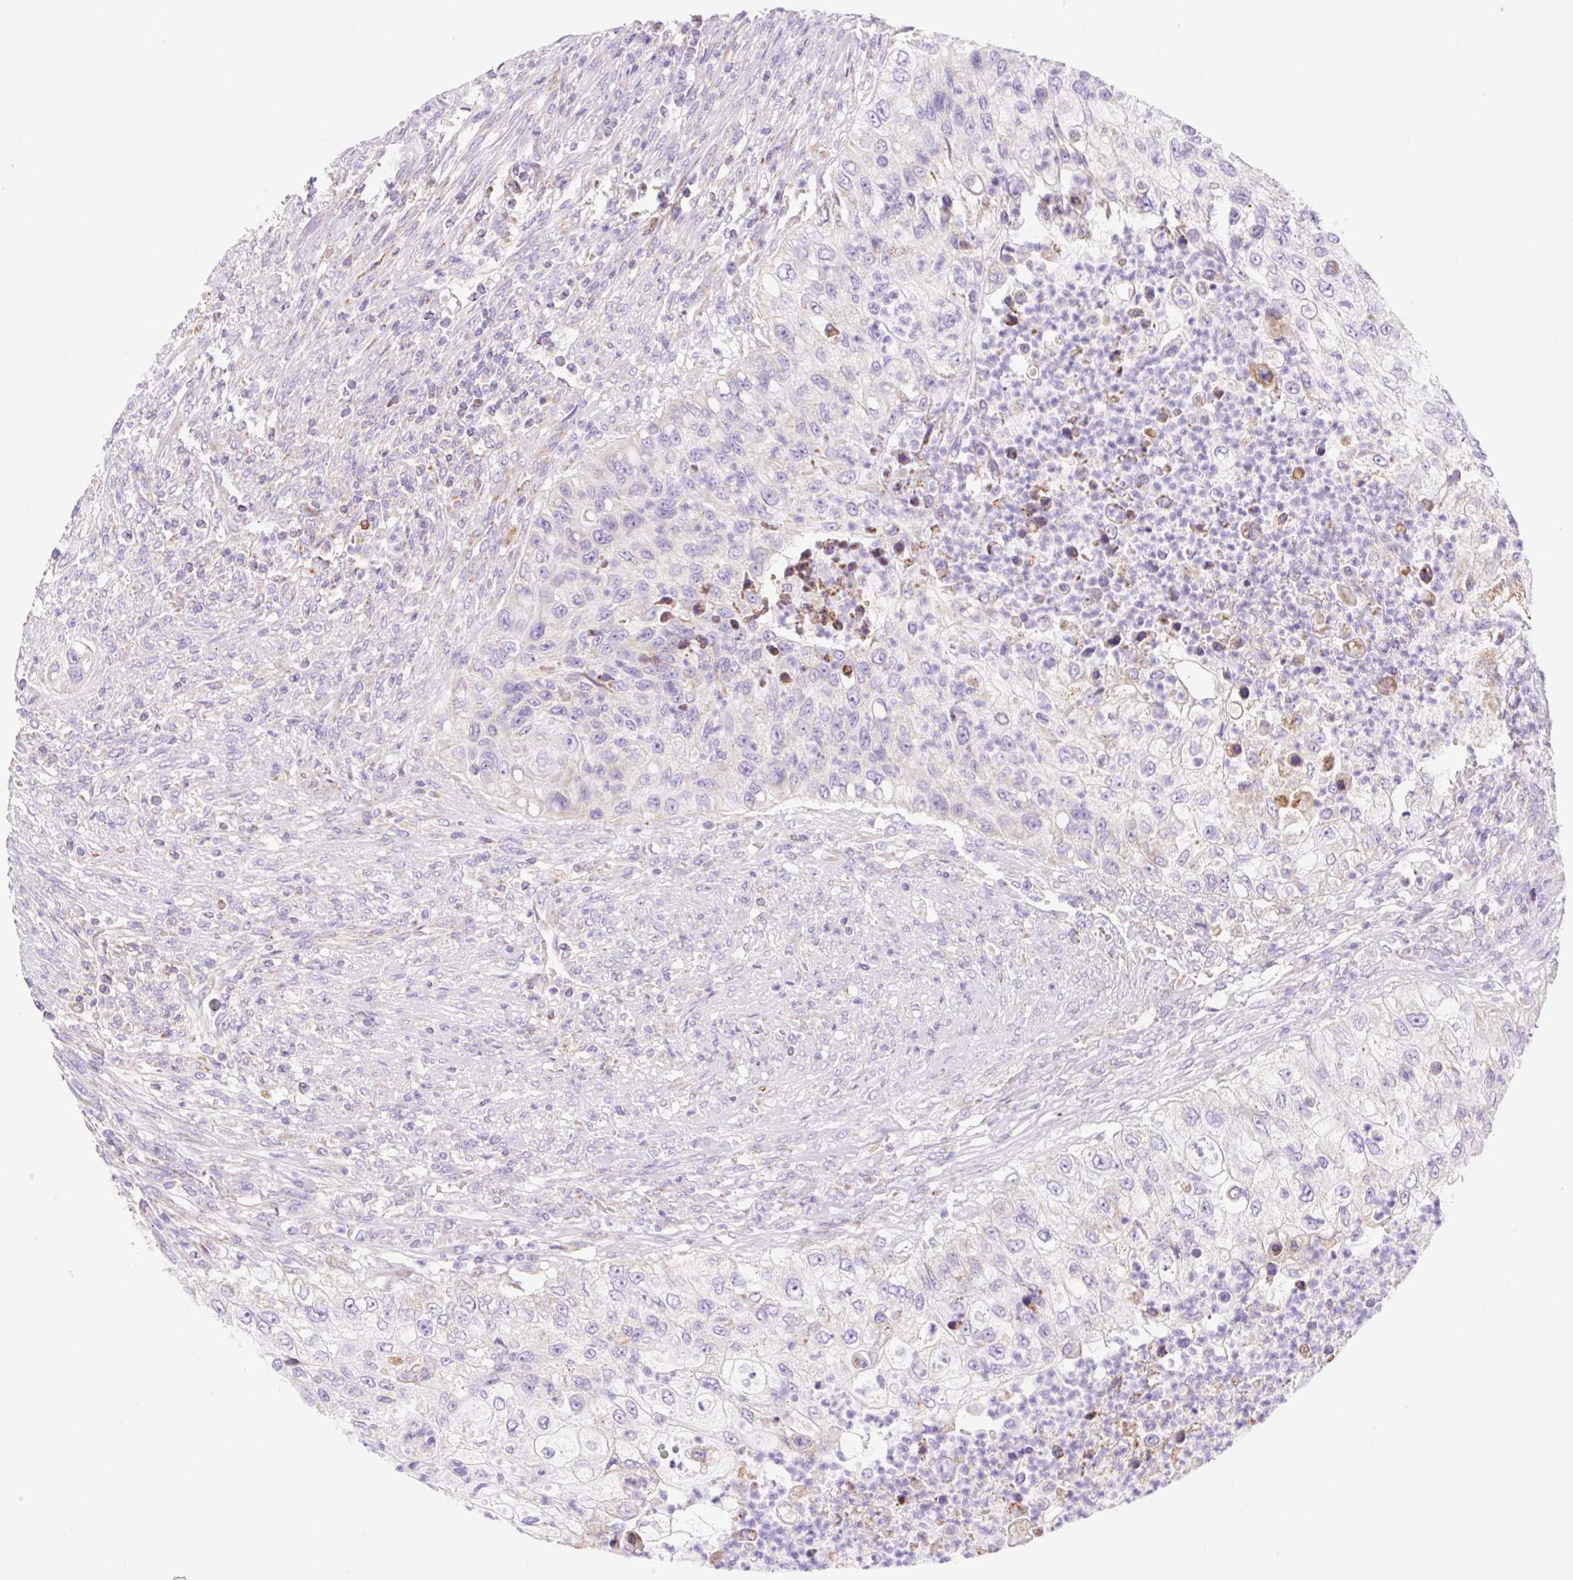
{"staining": {"intensity": "moderate", "quantity": "<25%", "location": "cytoplasmic/membranous"}, "tissue": "urothelial cancer", "cell_type": "Tumor cells", "image_type": "cancer", "snomed": [{"axis": "morphology", "description": "Urothelial carcinoma, High grade"}, {"axis": "topography", "description": "Urinary bladder"}], "caption": "A brown stain highlights moderate cytoplasmic/membranous positivity of a protein in human urothelial cancer tumor cells. (IHC, brightfield microscopy, high magnification).", "gene": "ETNK2", "patient": {"sex": "female", "age": 60}}